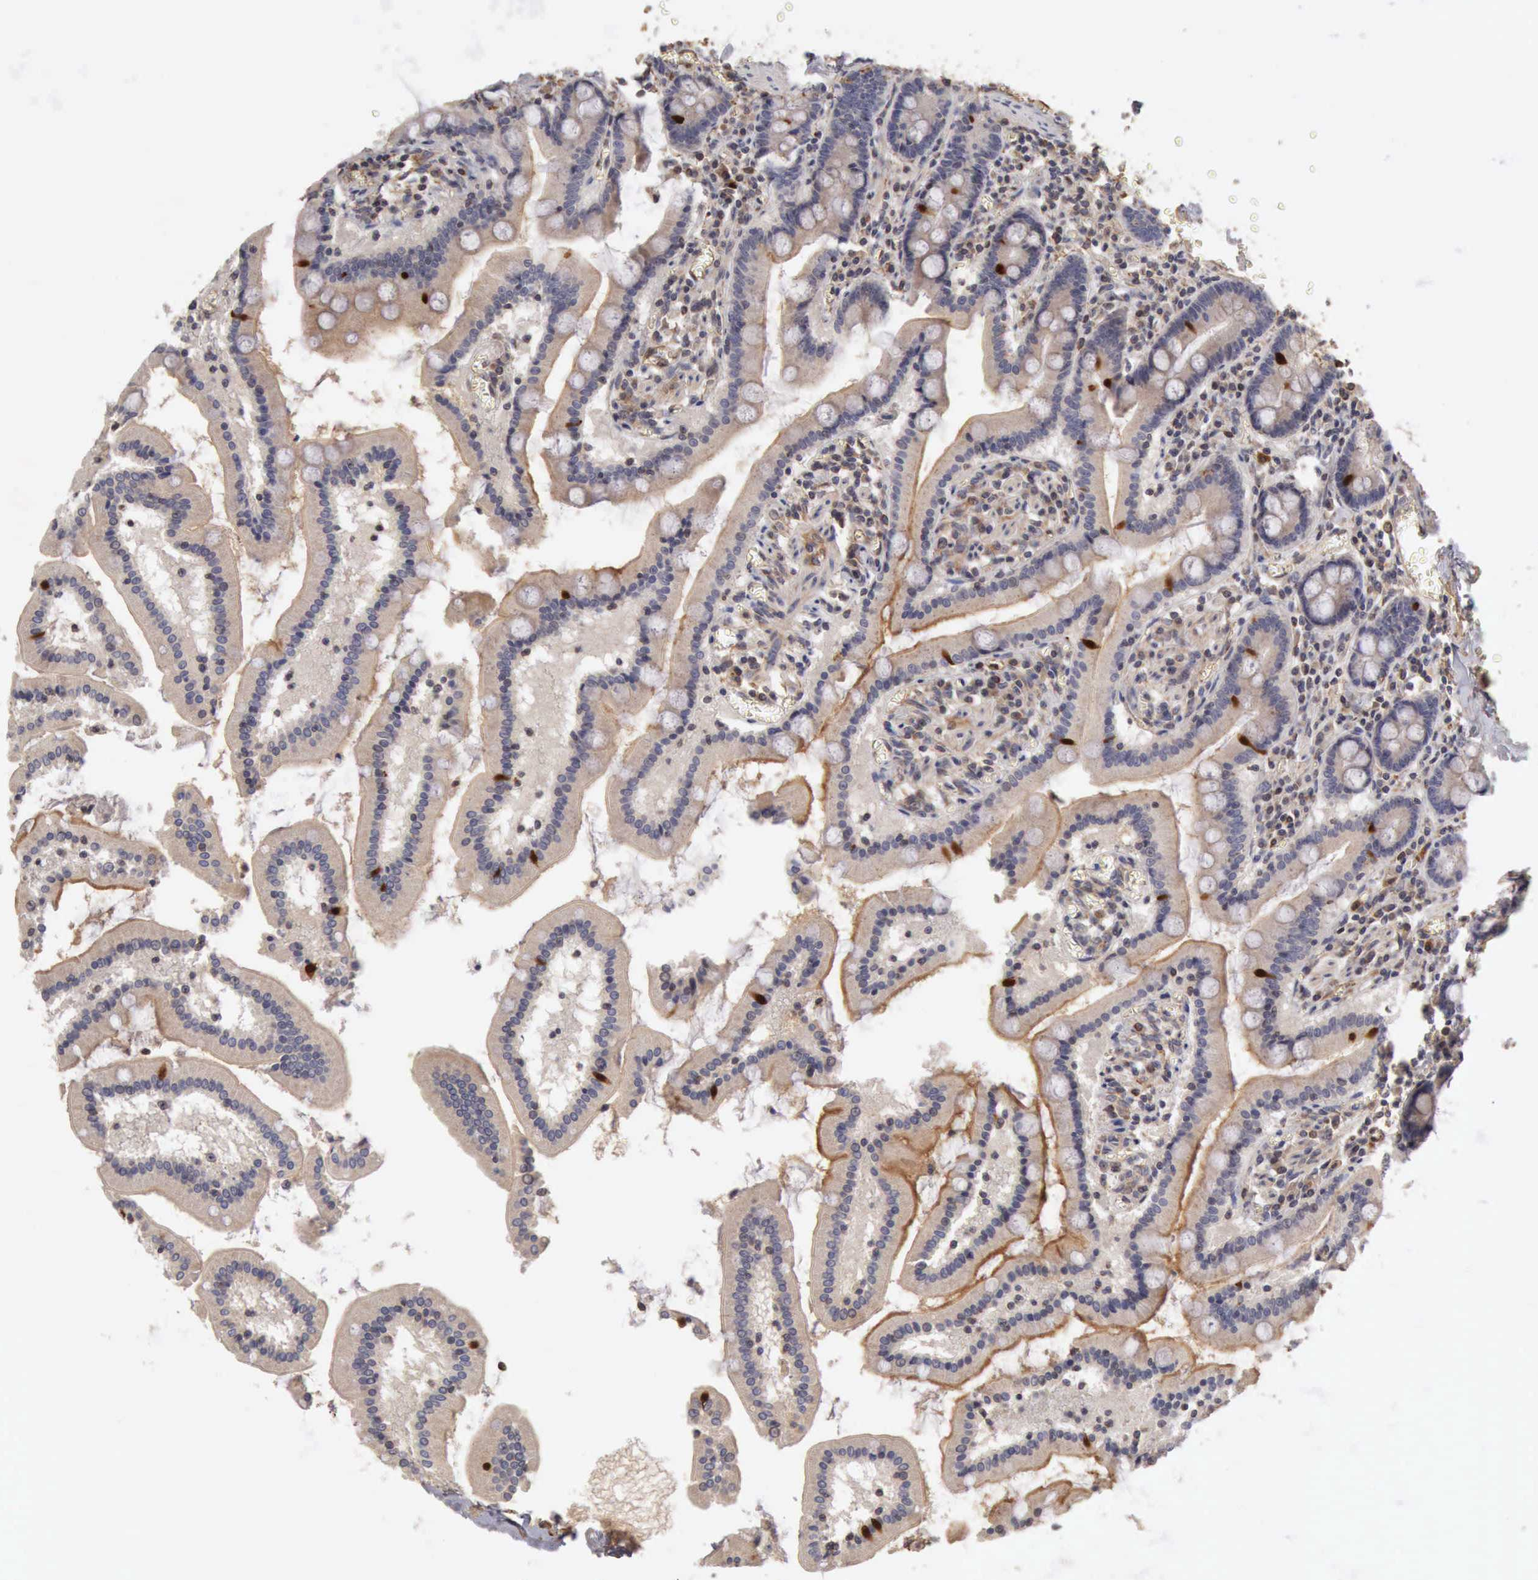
{"staining": {"intensity": "negative", "quantity": "none", "location": "none"}, "tissue": "small intestine", "cell_type": "Glandular cells", "image_type": "normal", "snomed": [{"axis": "morphology", "description": "Normal tissue, NOS"}, {"axis": "topography", "description": "Small intestine"}], "caption": "This is a photomicrograph of IHC staining of unremarkable small intestine, which shows no positivity in glandular cells. Nuclei are stained in blue.", "gene": "BMX", "patient": {"sex": "male", "age": 59}}